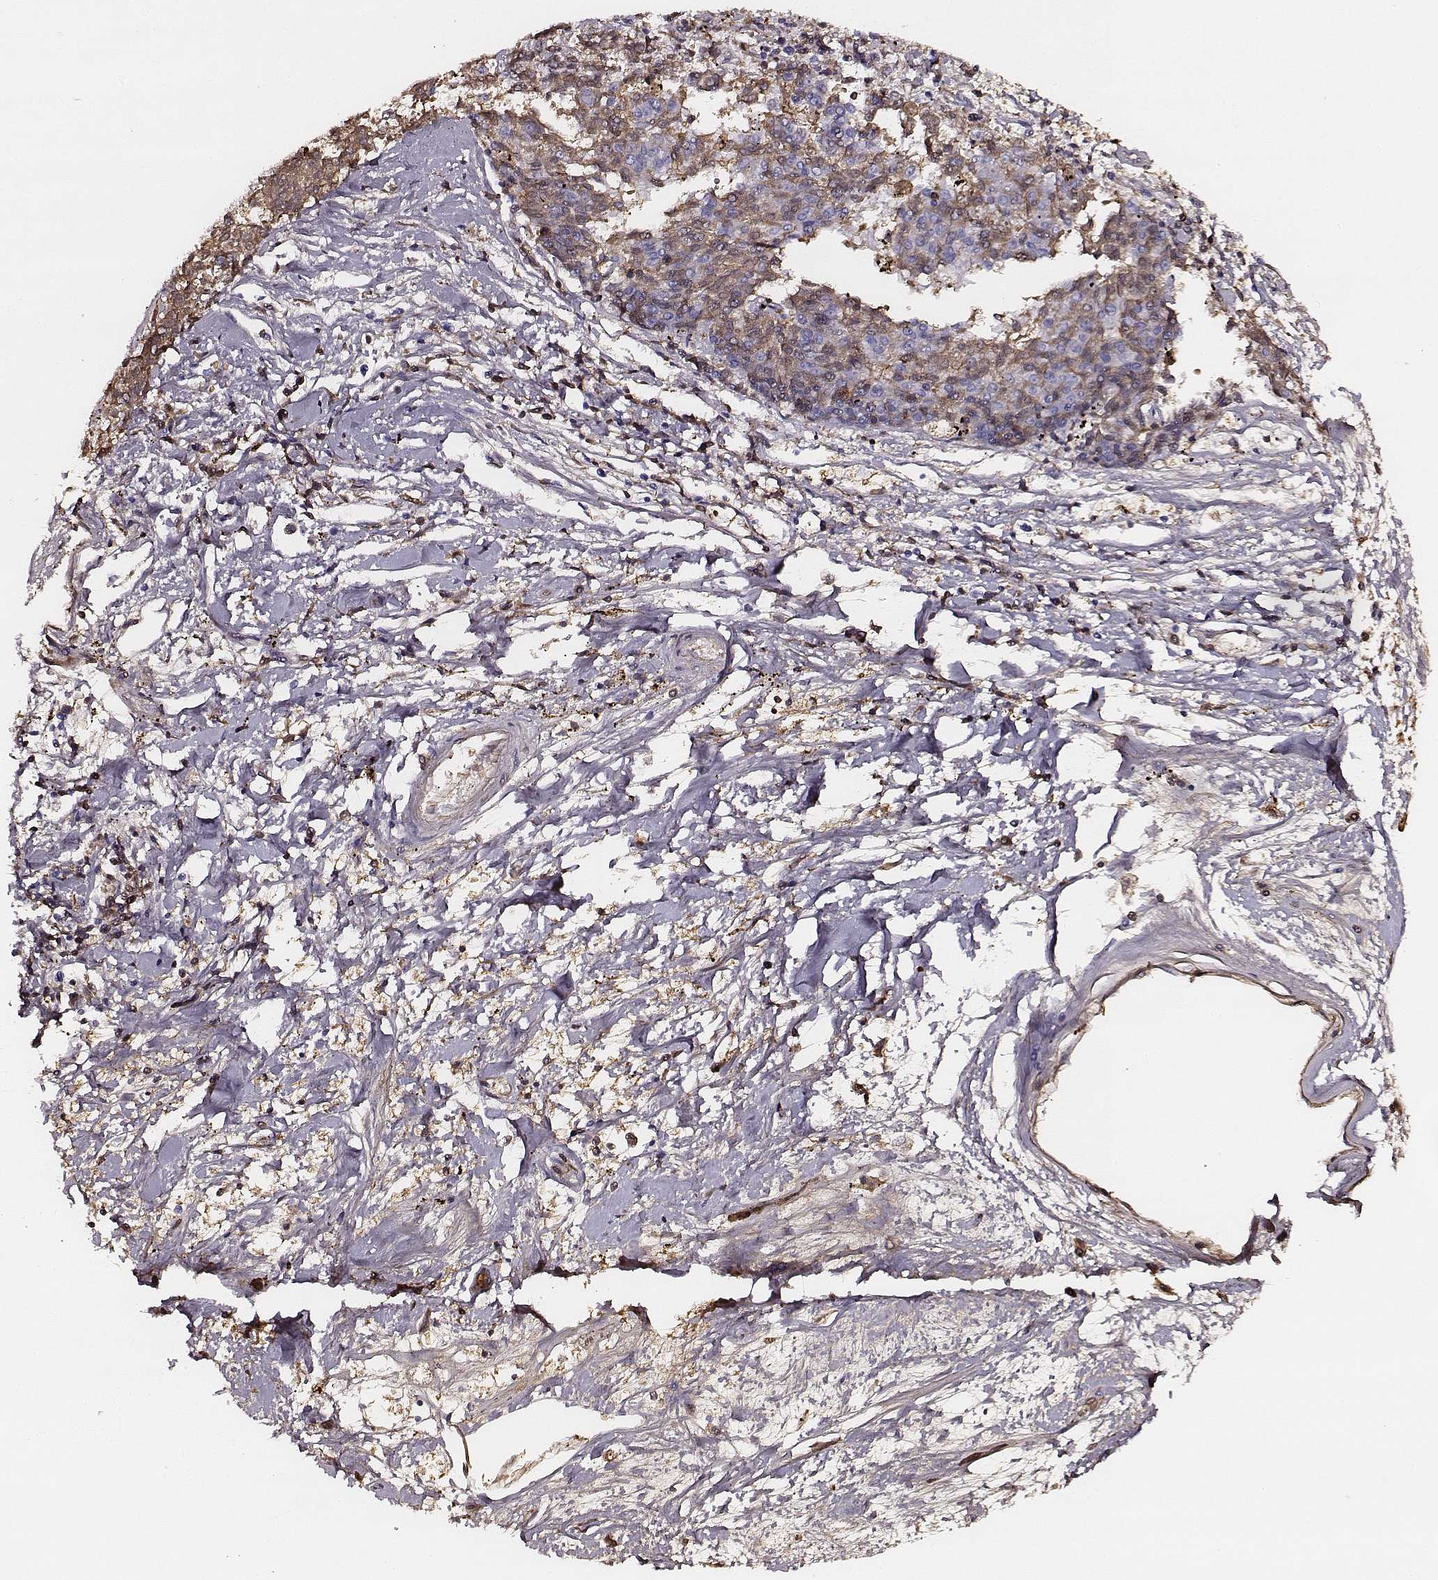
{"staining": {"intensity": "moderate", "quantity": ">75%", "location": "cytoplasmic/membranous"}, "tissue": "melanoma", "cell_type": "Tumor cells", "image_type": "cancer", "snomed": [{"axis": "morphology", "description": "Malignant melanoma, NOS"}, {"axis": "topography", "description": "Skin"}], "caption": "Protein expression analysis of human malignant melanoma reveals moderate cytoplasmic/membranous positivity in about >75% of tumor cells.", "gene": "TF", "patient": {"sex": "female", "age": 72}}